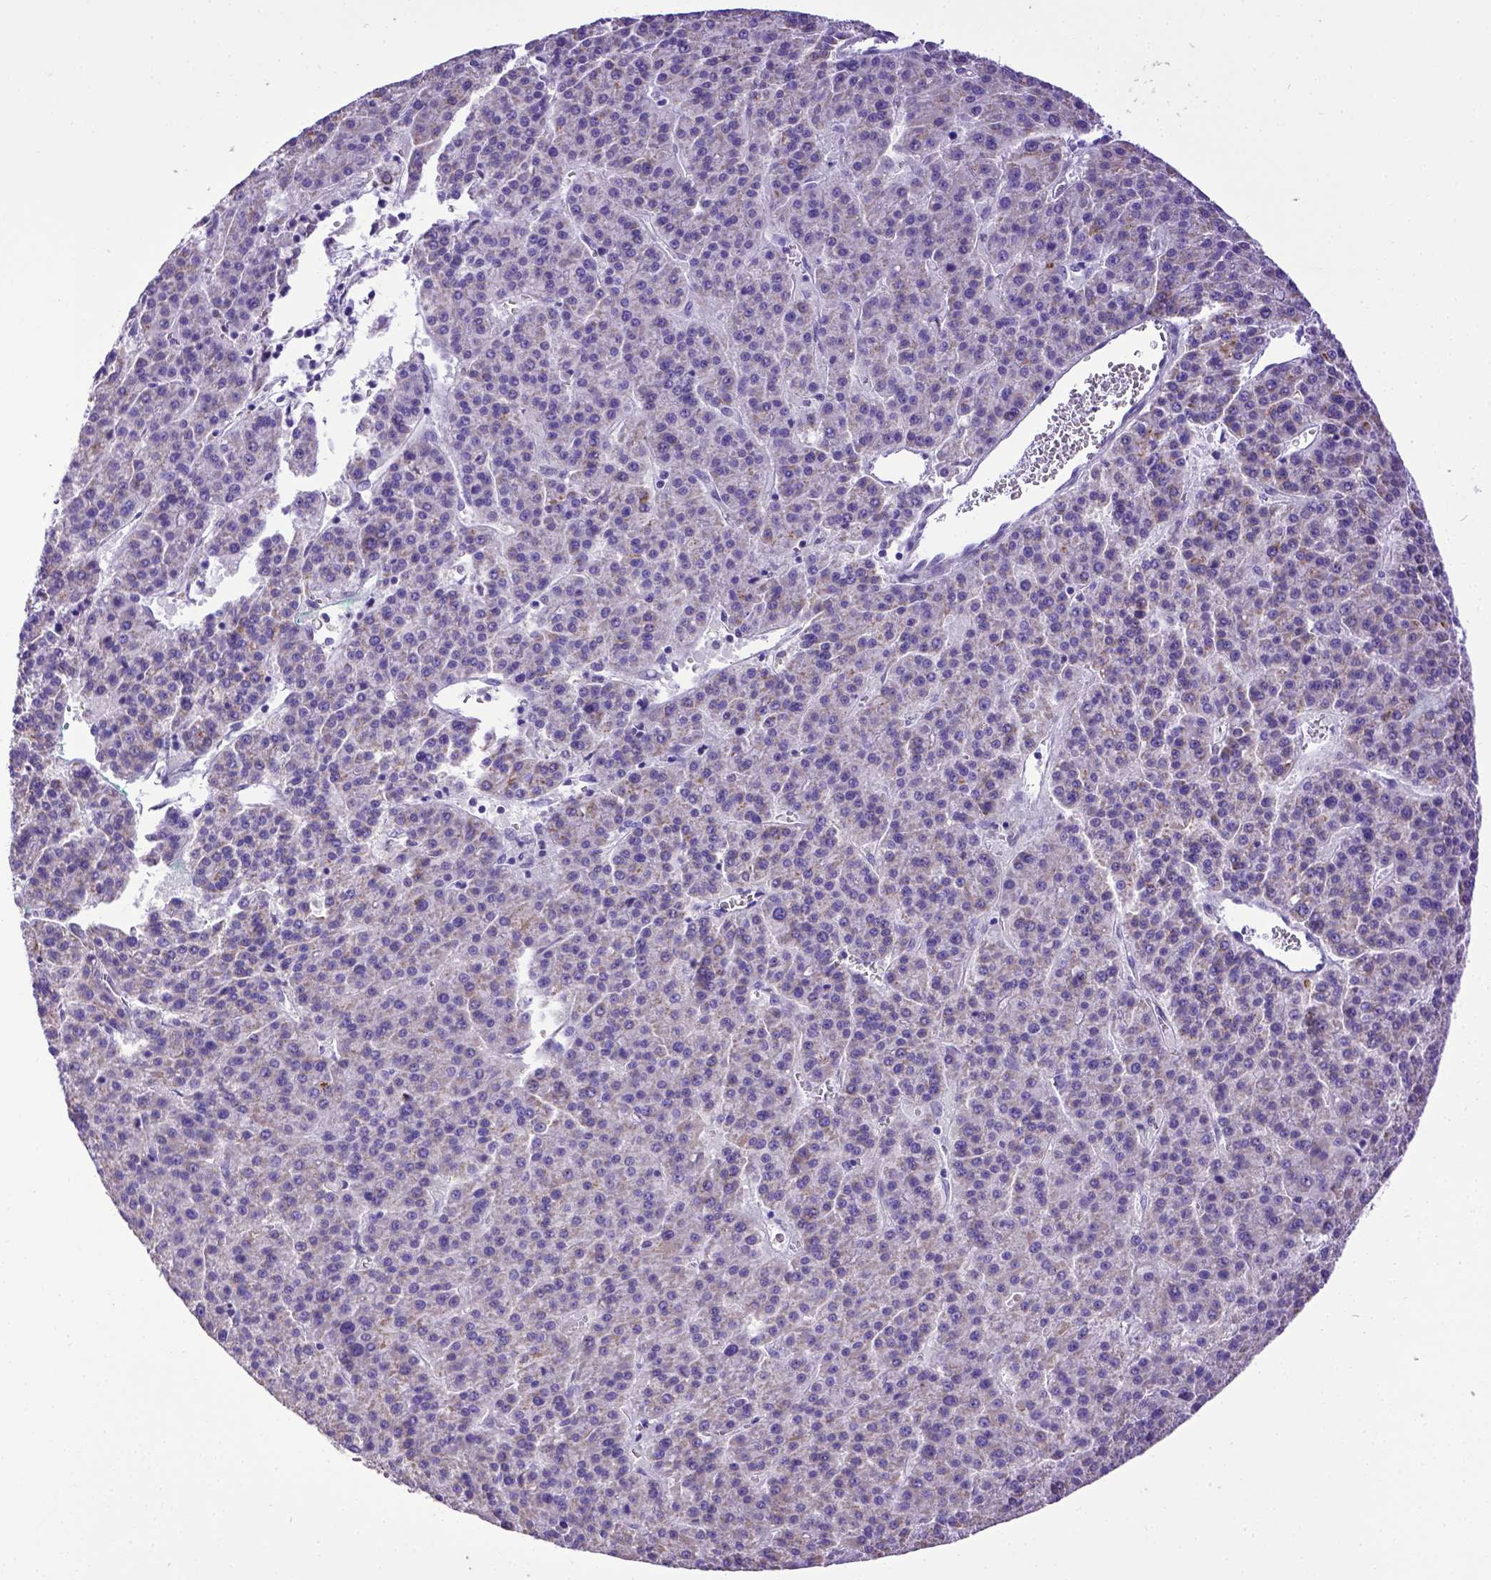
{"staining": {"intensity": "negative", "quantity": "none", "location": "none"}, "tissue": "liver cancer", "cell_type": "Tumor cells", "image_type": "cancer", "snomed": [{"axis": "morphology", "description": "Carcinoma, Hepatocellular, NOS"}, {"axis": "topography", "description": "Liver"}], "caption": "Tumor cells are negative for brown protein staining in hepatocellular carcinoma (liver).", "gene": "SPEF1", "patient": {"sex": "female", "age": 58}}